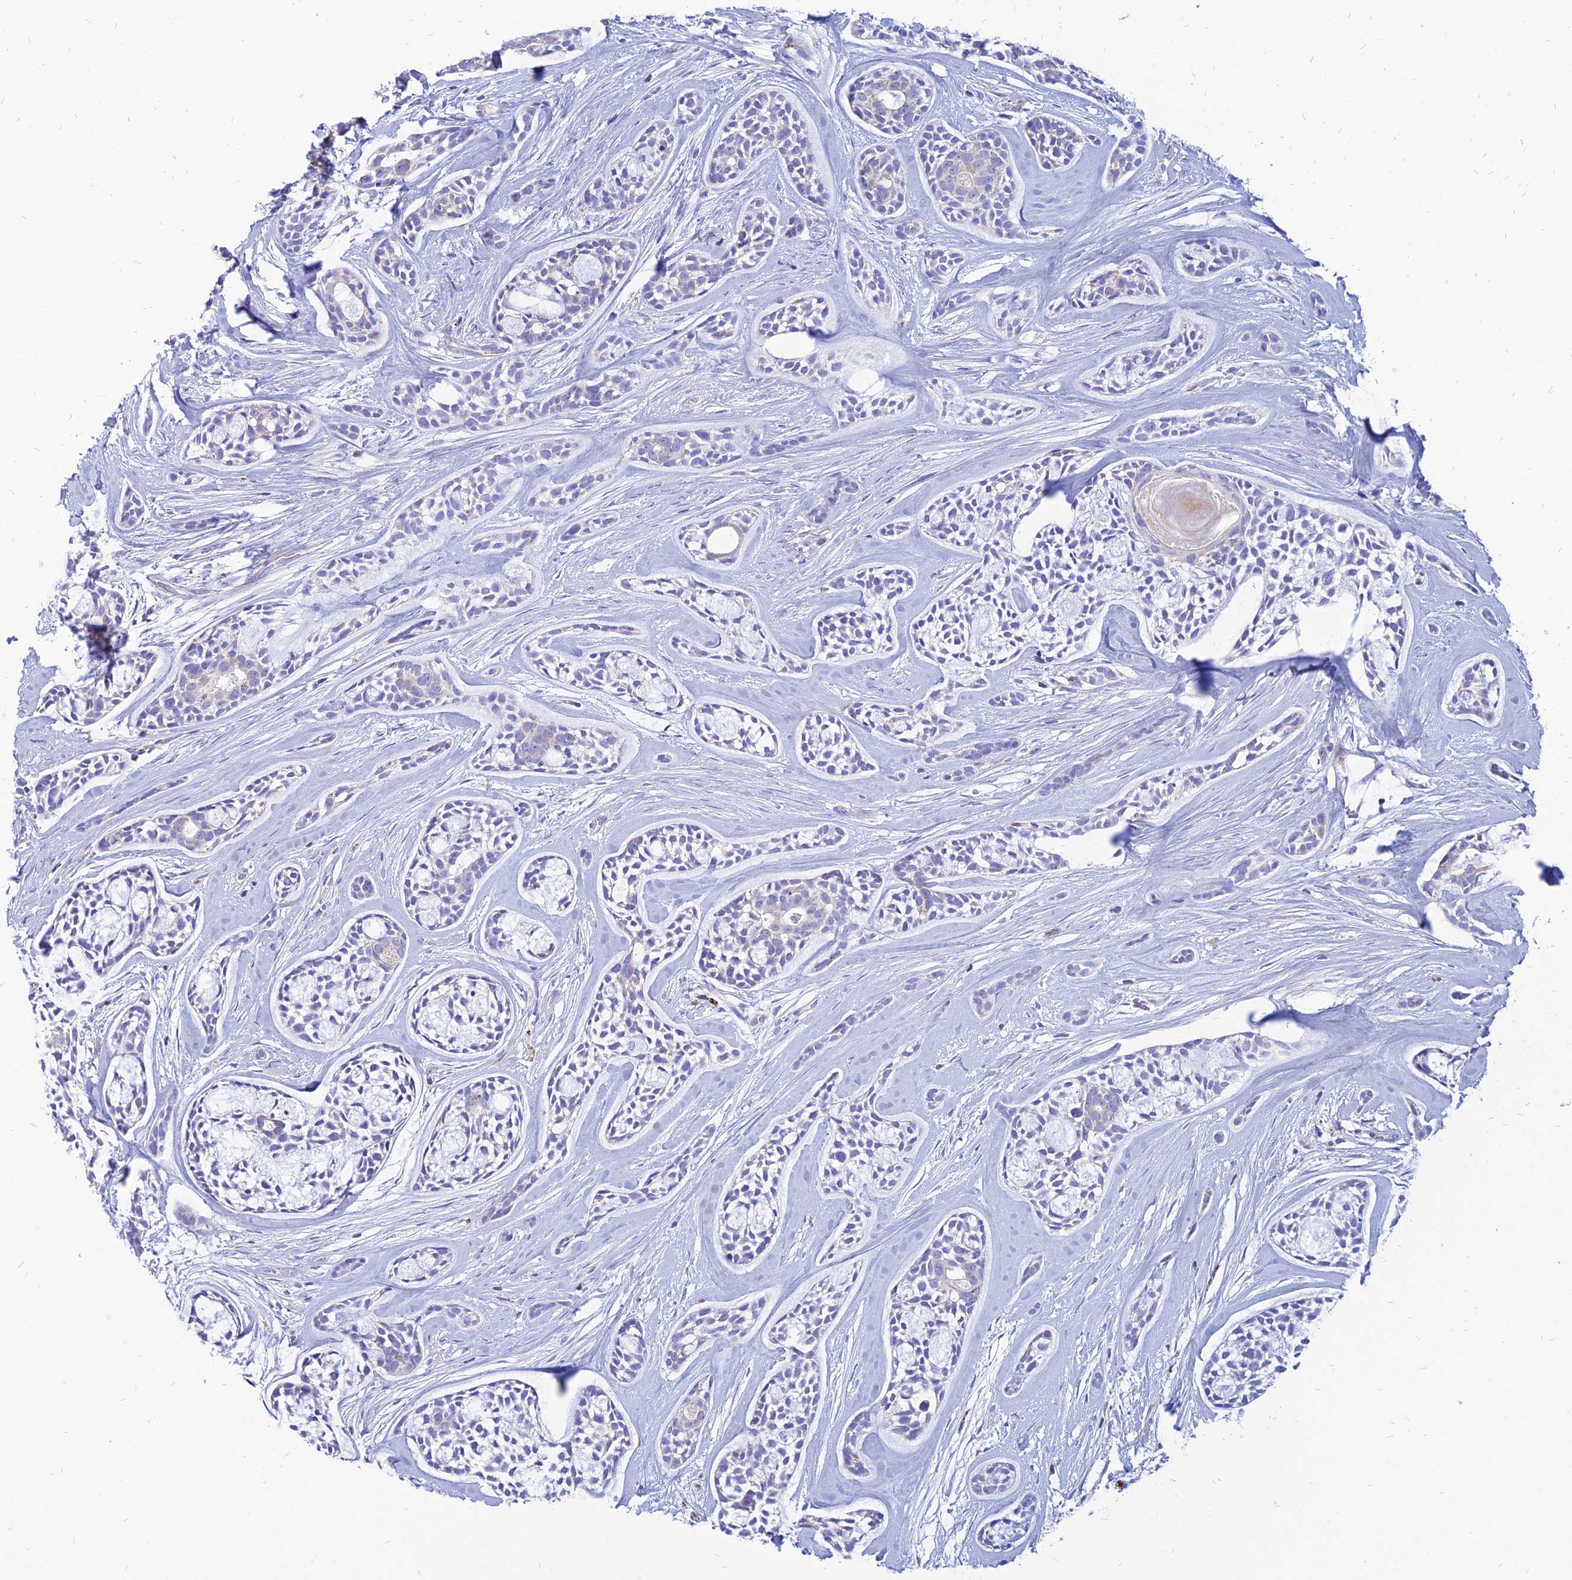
{"staining": {"intensity": "negative", "quantity": "none", "location": "none"}, "tissue": "head and neck cancer", "cell_type": "Tumor cells", "image_type": "cancer", "snomed": [{"axis": "morphology", "description": "Adenocarcinoma, NOS"}, {"axis": "topography", "description": "Subcutis"}, {"axis": "topography", "description": "Head-Neck"}], "caption": "IHC of head and neck cancer reveals no expression in tumor cells.", "gene": "PACC1", "patient": {"sex": "female", "age": 73}}